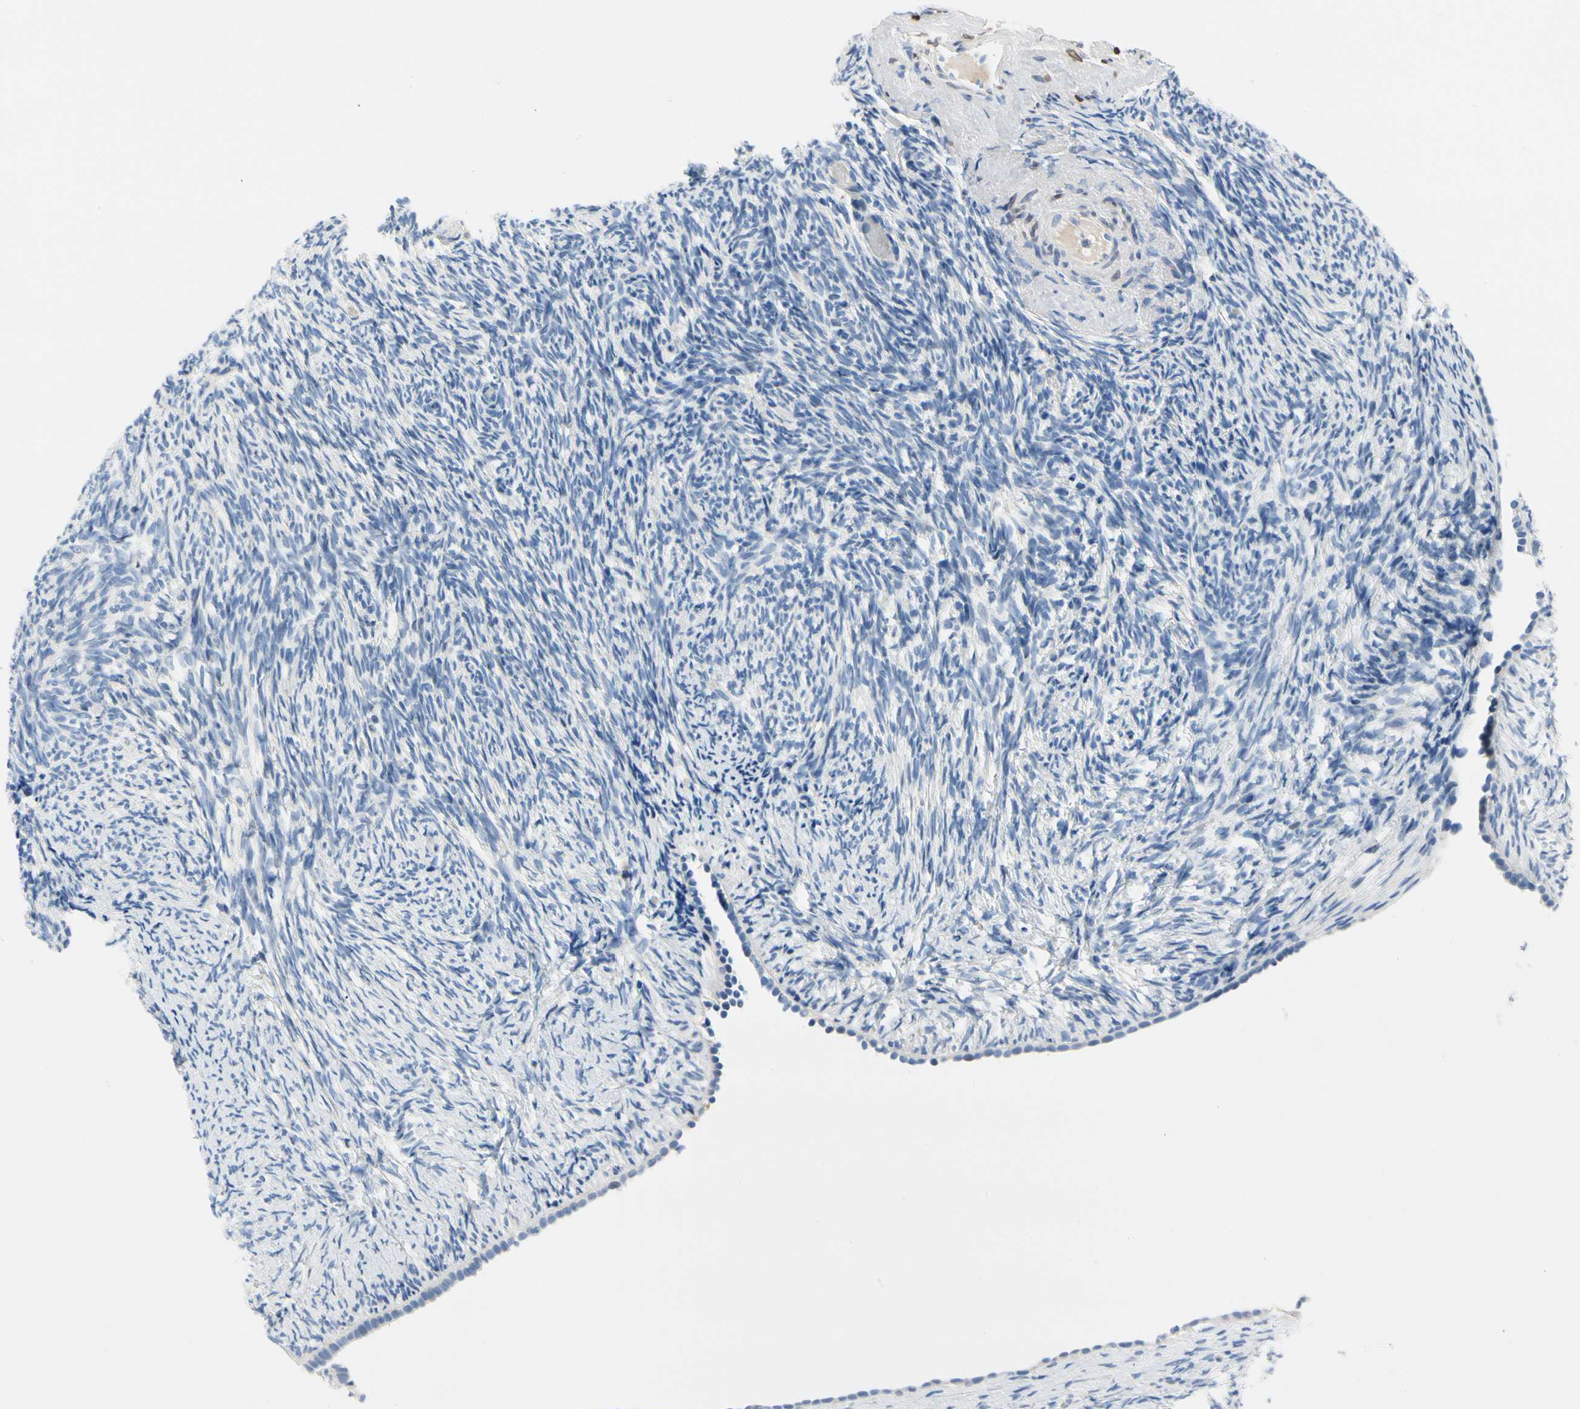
{"staining": {"intensity": "negative", "quantity": "none", "location": "none"}, "tissue": "ovary", "cell_type": "Ovarian stroma cells", "image_type": "normal", "snomed": [{"axis": "morphology", "description": "Normal tissue, NOS"}, {"axis": "topography", "description": "Ovary"}], "caption": "Ovary was stained to show a protein in brown. There is no significant staining in ovarian stroma cells. The staining is performed using DAB brown chromogen with nuclei counter-stained in using hematoxylin.", "gene": "STXBP1", "patient": {"sex": "female", "age": 60}}